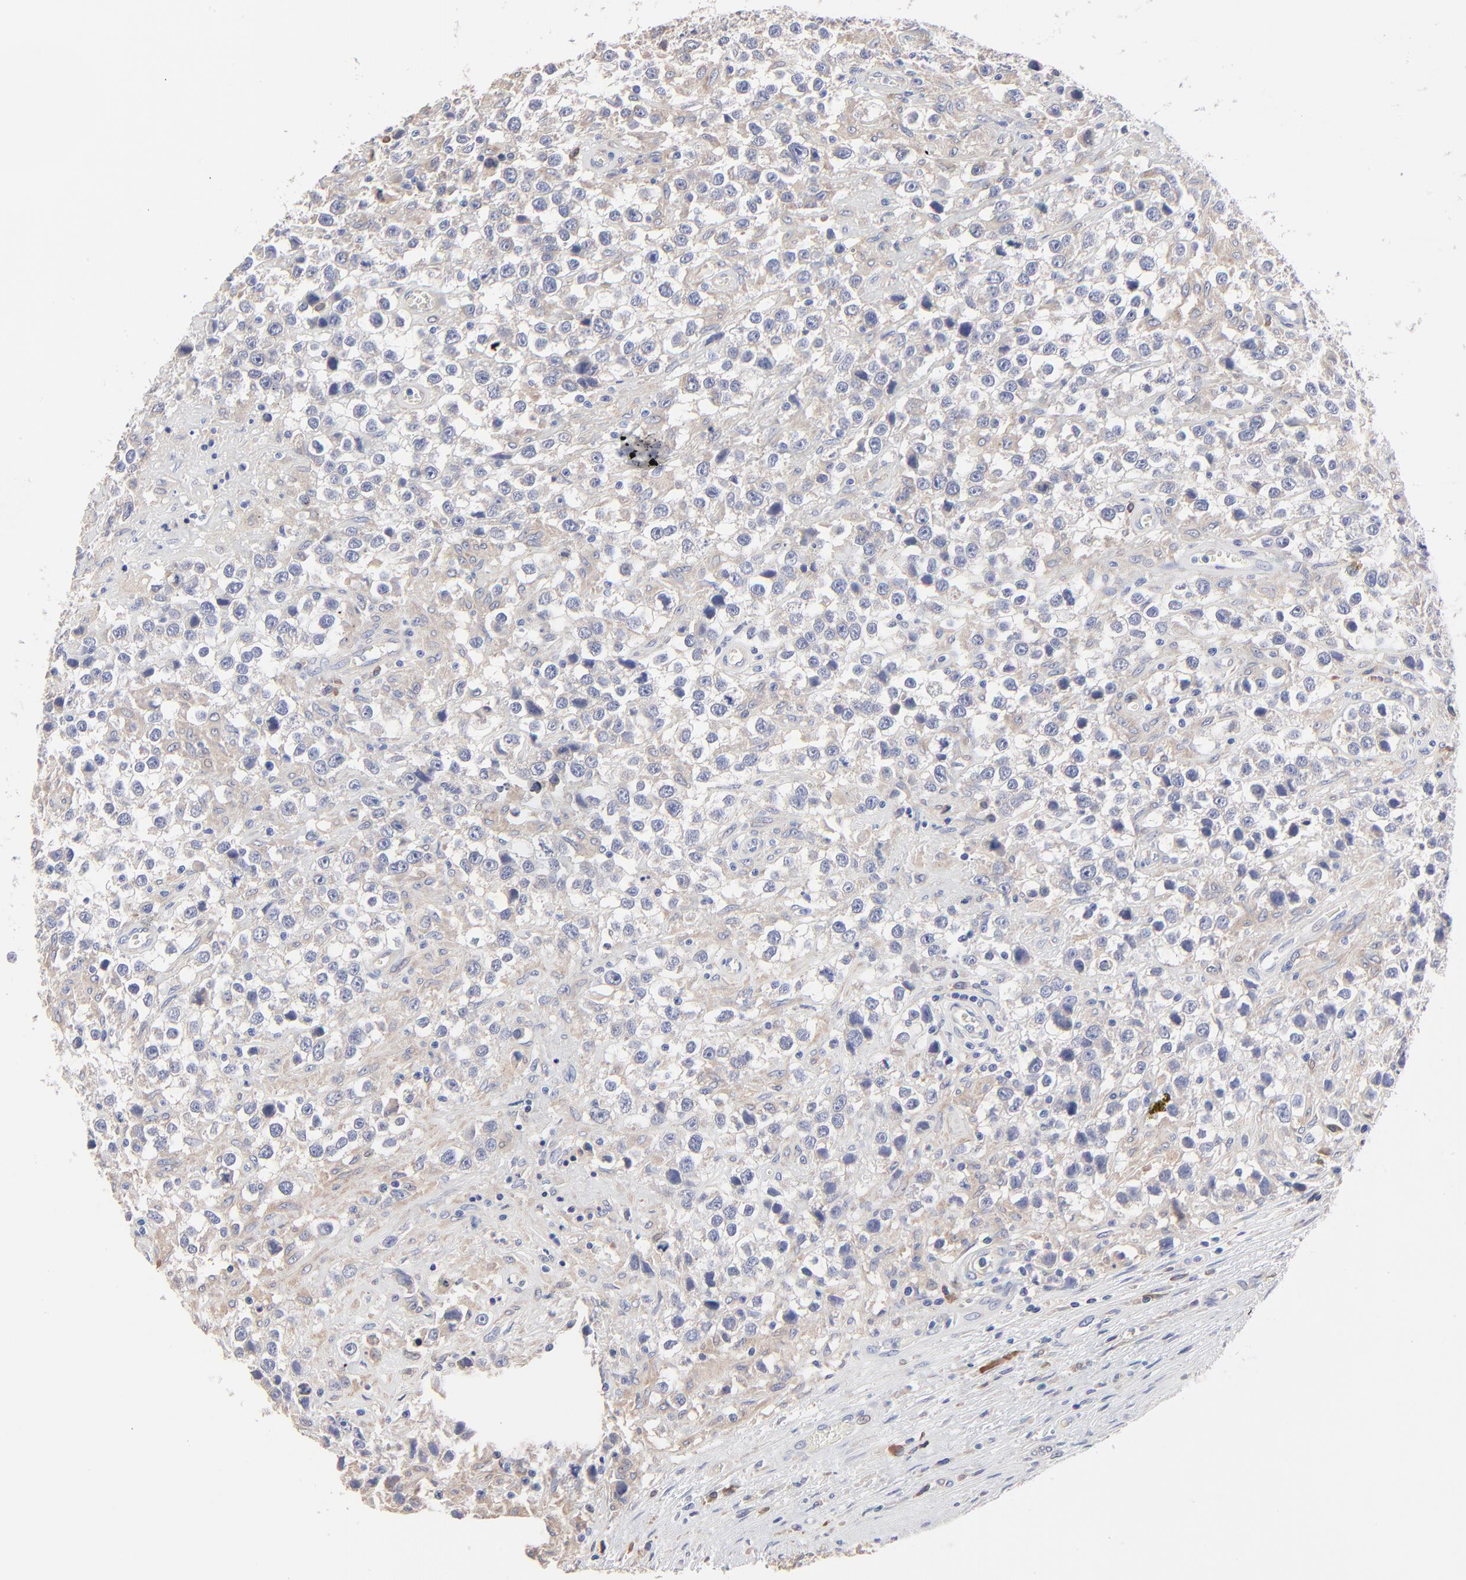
{"staining": {"intensity": "weak", "quantity": ">75%", "location": "cytoplasmic/membranous"}, "tissue": "testis cancer", "cell_type": "Tumor cells", "image_type": "cancer", "snomed": [{"axis": "morphology", "description": "Seminoma, NOS"}, {"axis": "topography", "description": "Testis"}], "caption": "High-power microscopy captured an immunohistochemistry image of testis cancer (seminoma), revealing weak cytoplasmic/membranous staining in about >75% of tumor cells. The staining was performed using DAB to visualize the protein expression in brown, while the nuclei were stained in blue with hematoxylin (Magnification: 20x).", "gene": "PPFIBP2", "patient": {"sex": "male", "age": 43}}